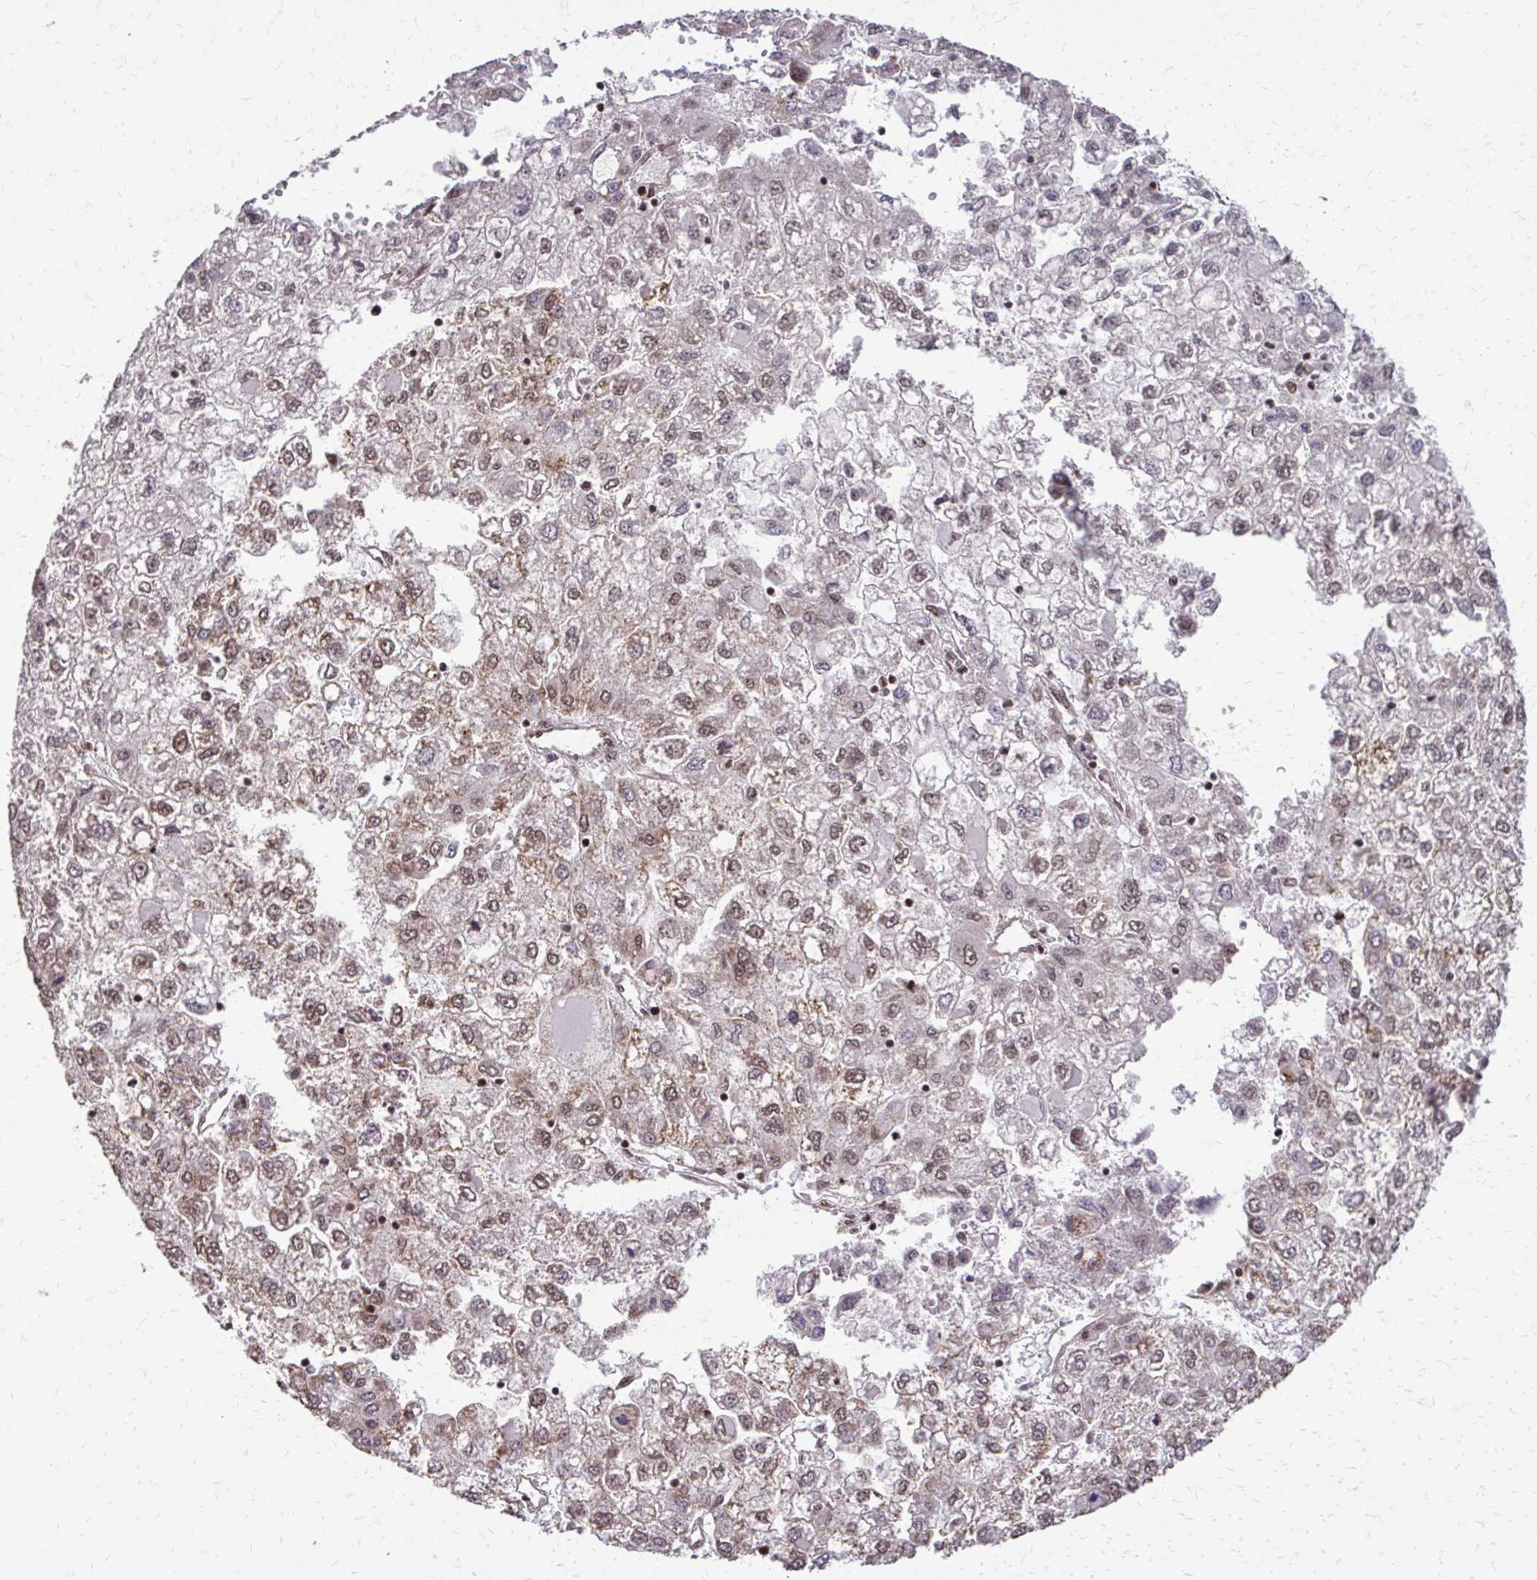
{"staining": {"intensity": "moderate", "quantity": ">75%", "location": "nuclear"}, "tissue": "liver cancer", "cell_type": "Tumor cells", "image_type": "cancer", "snomed": [{"axis": "morphology", "description": "Carcinoma, Hepatocellular, NOS"}, {"axis": "topography", "description": "Liver"}], "caption": "A high-resolution image shows immunohistochemistry (IHC) staining of liver cancer, which shows moderate nuclear expression in about >75% of tumor cells.", "gene": "SS18", "patient": {"sex": "male", "age": 40}}